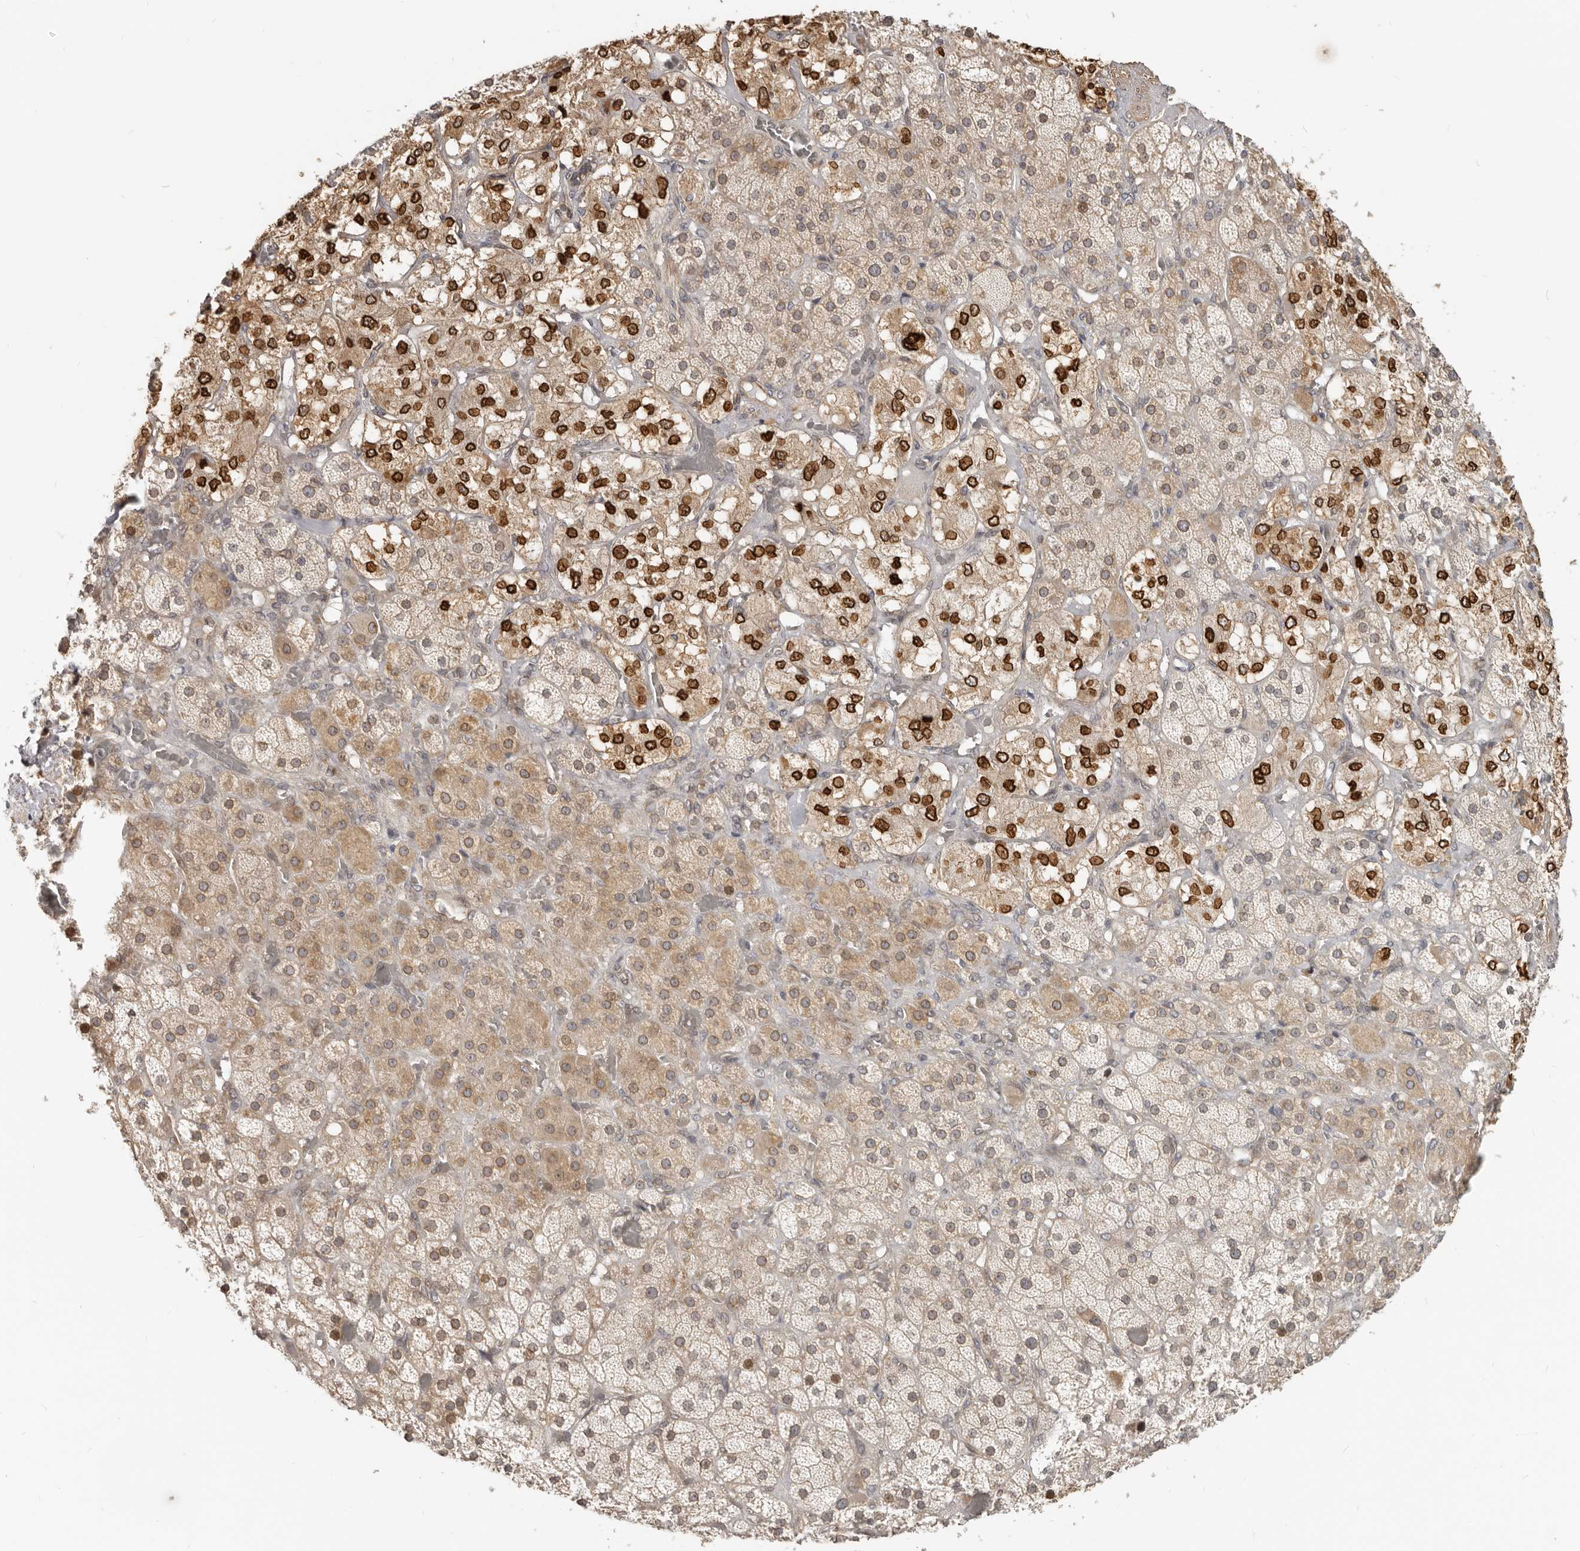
{"staining": {"intensity": "strong", "quantity": "25%-75%", "location": "cytoplasmic/membranous,nuclear"}, "tissue": "adrenal gland", "cell_type": "Glandular cells", "image_type": "normal", "snomed": [{"axis": "morphology", "description": "Normal tissue, NOS"}, {"axis": "topography", "description": "Adrenal gland"}], "caption": "A high-resolution image shows immunohistochemistry staining of benign adrenal gland, which reveals strong cytoplasmic/membranous,nuclear staining in approximately 25%-75% of glandular cells. The staining was performed using DAB, with brown indicating positive protein expression. Nuclei are stained blue with hematoxylin.", "gene": "NUP153", "patient": {"sex": "male", "age": 57}}